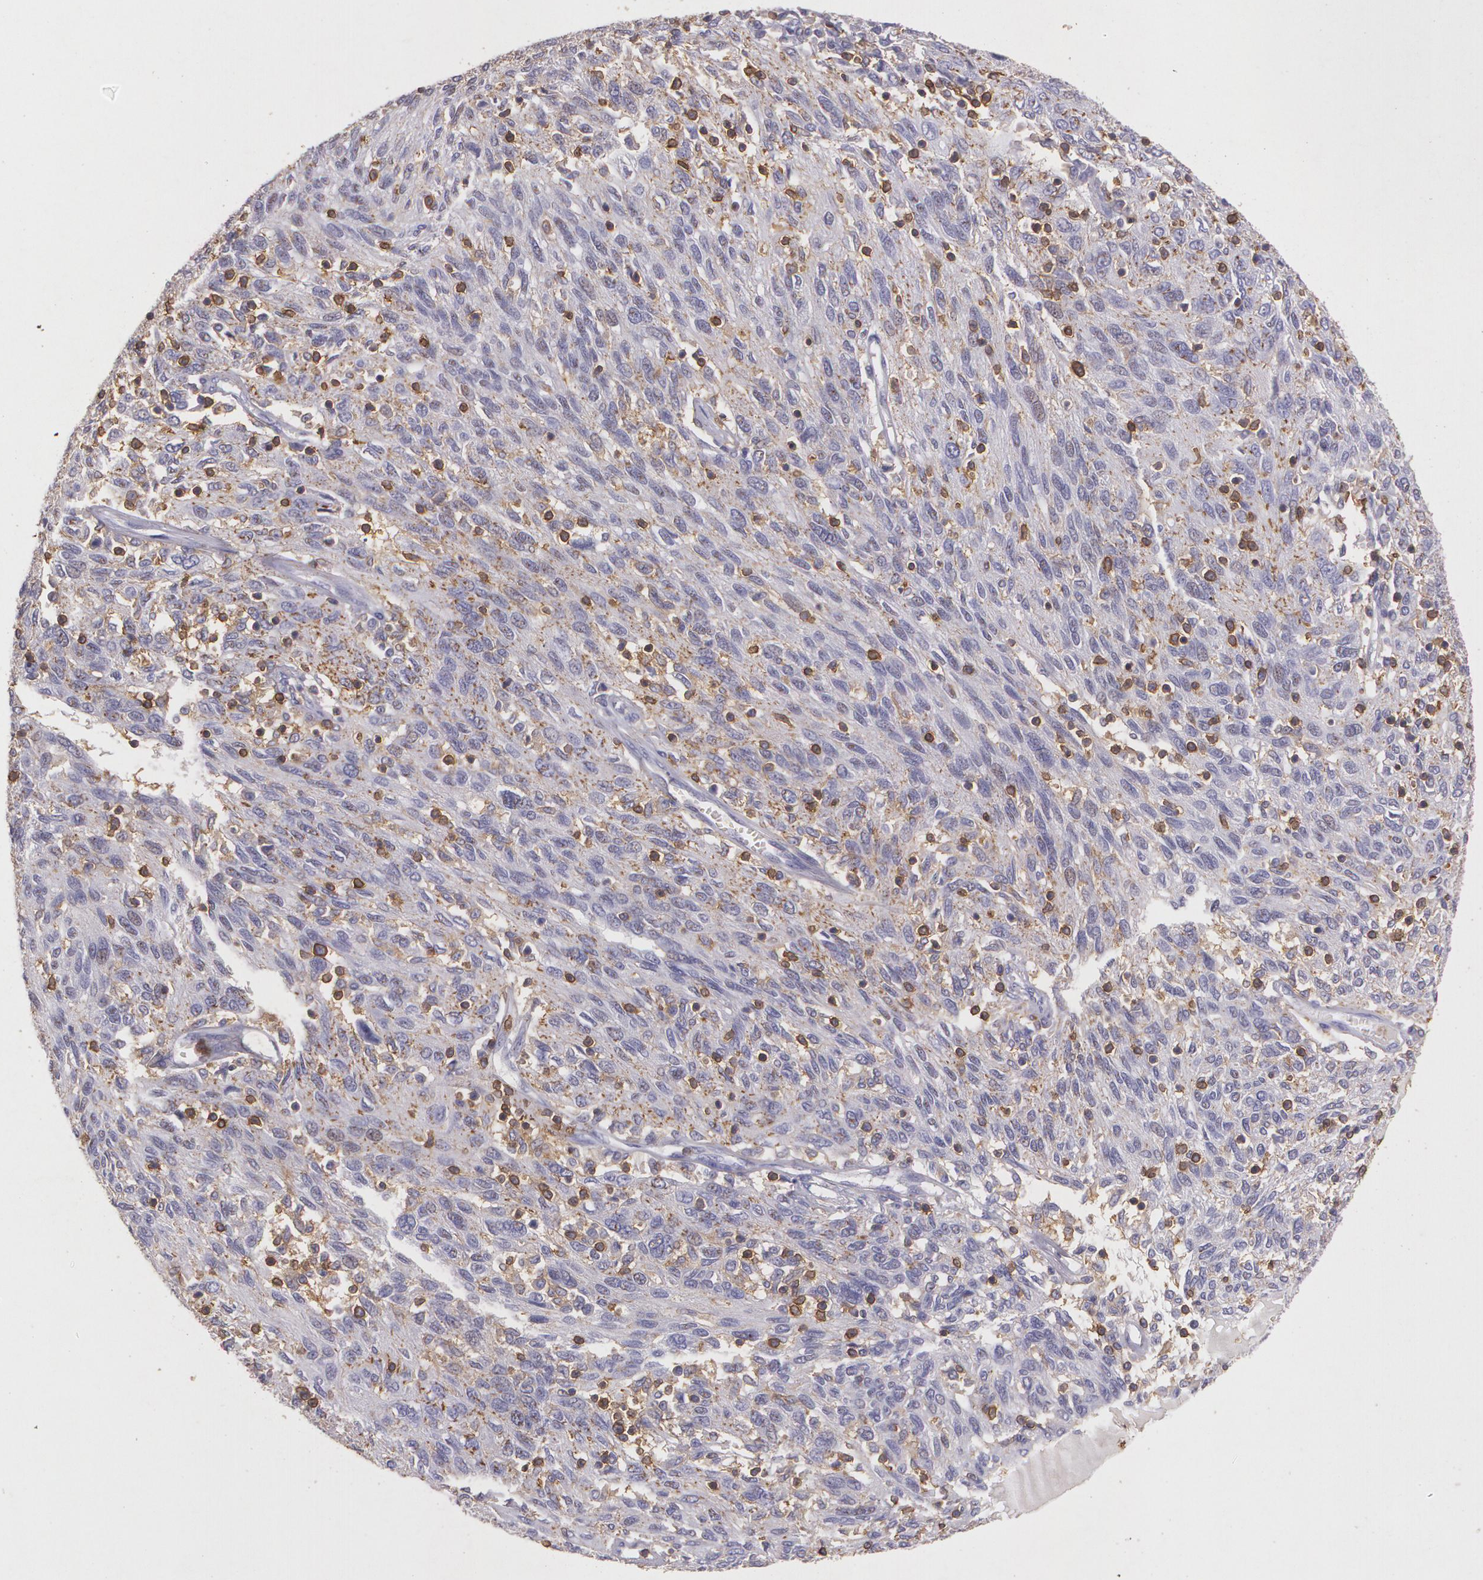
{"staining": {"intensity": "negative", "quantity": "none", "location": "none"}, "tissue": "ovarian cancer", "cell_type": "Tumor cells", "image_type": "cancer", "snomed": [{"axis": "morphology", "description": "Cystadenocarcinoma, serous, NOS"}, {"axis": "topography", "description": "Ovary"}], "caption": "Immunohistochemistry (IHC) of human serous cystadenocarcinoma (ovarian) displays no positivity in tumor cells.", "gene": "TGFBR1", "patient": {"sex": "female", "age": 54}}